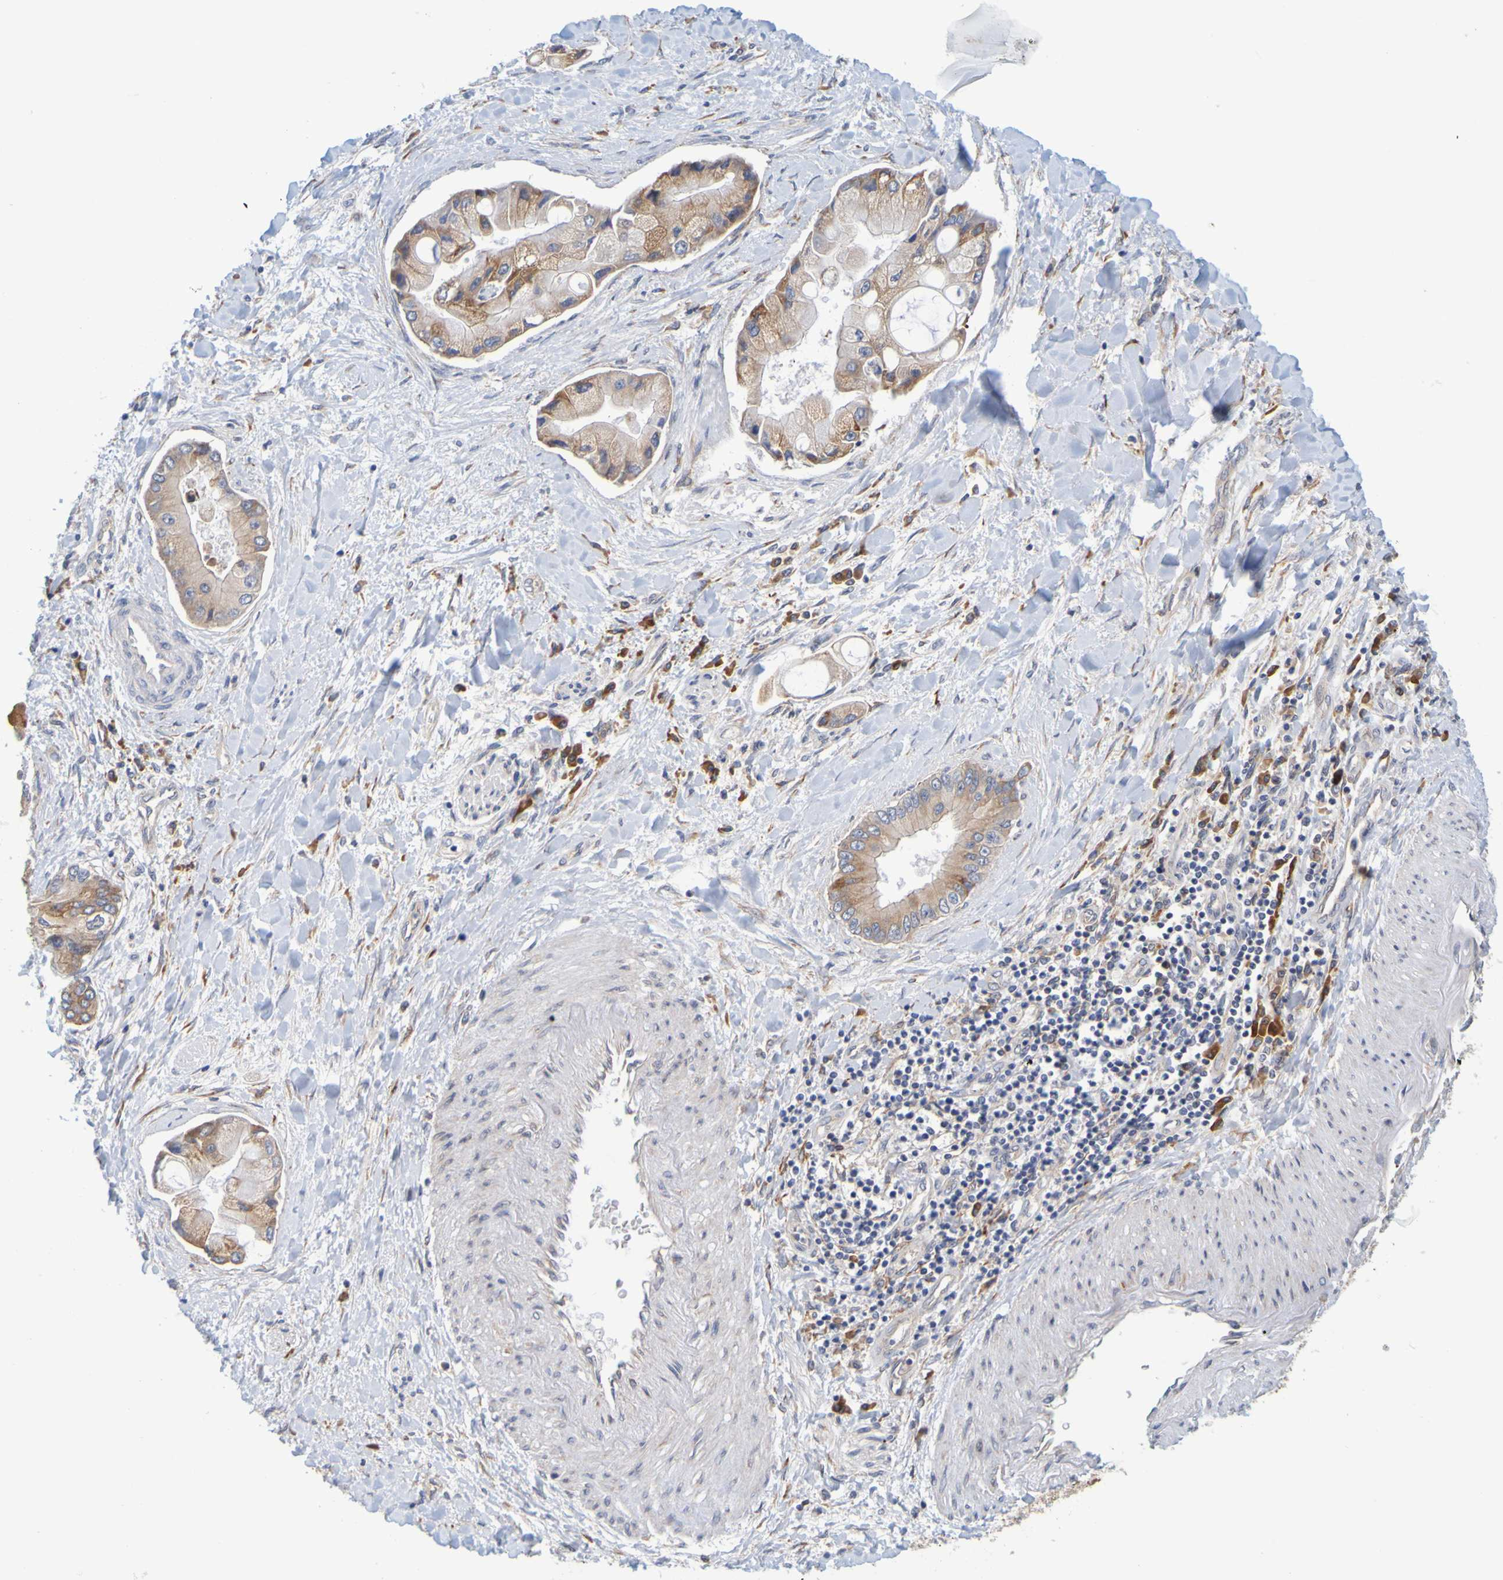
{"staining": {"intensity": "moderate", "quantity": ">75%", "location": "cytoplasmic/membranous"}, "tissue": "liver cancer", "cell_type": "Tumor cells", "image_type": "cancer", "snomed": [{"axis": "morphology", "description": "Cholangiocarcinoma"}, {"axis": "topography", "description": "Liver"}], "caption": "This histopathology image reveals liver cancer (cholangiocarcinoma) stained with immunohistochemistry (IHC) to label a protein in brown. The cytoplasmic/membranous of tumor cells show moderate positivity for the protein. Nuclei are counter-stained blue.", "gene": "SIL1", "patient": {"sex": "male", "age": 50}}